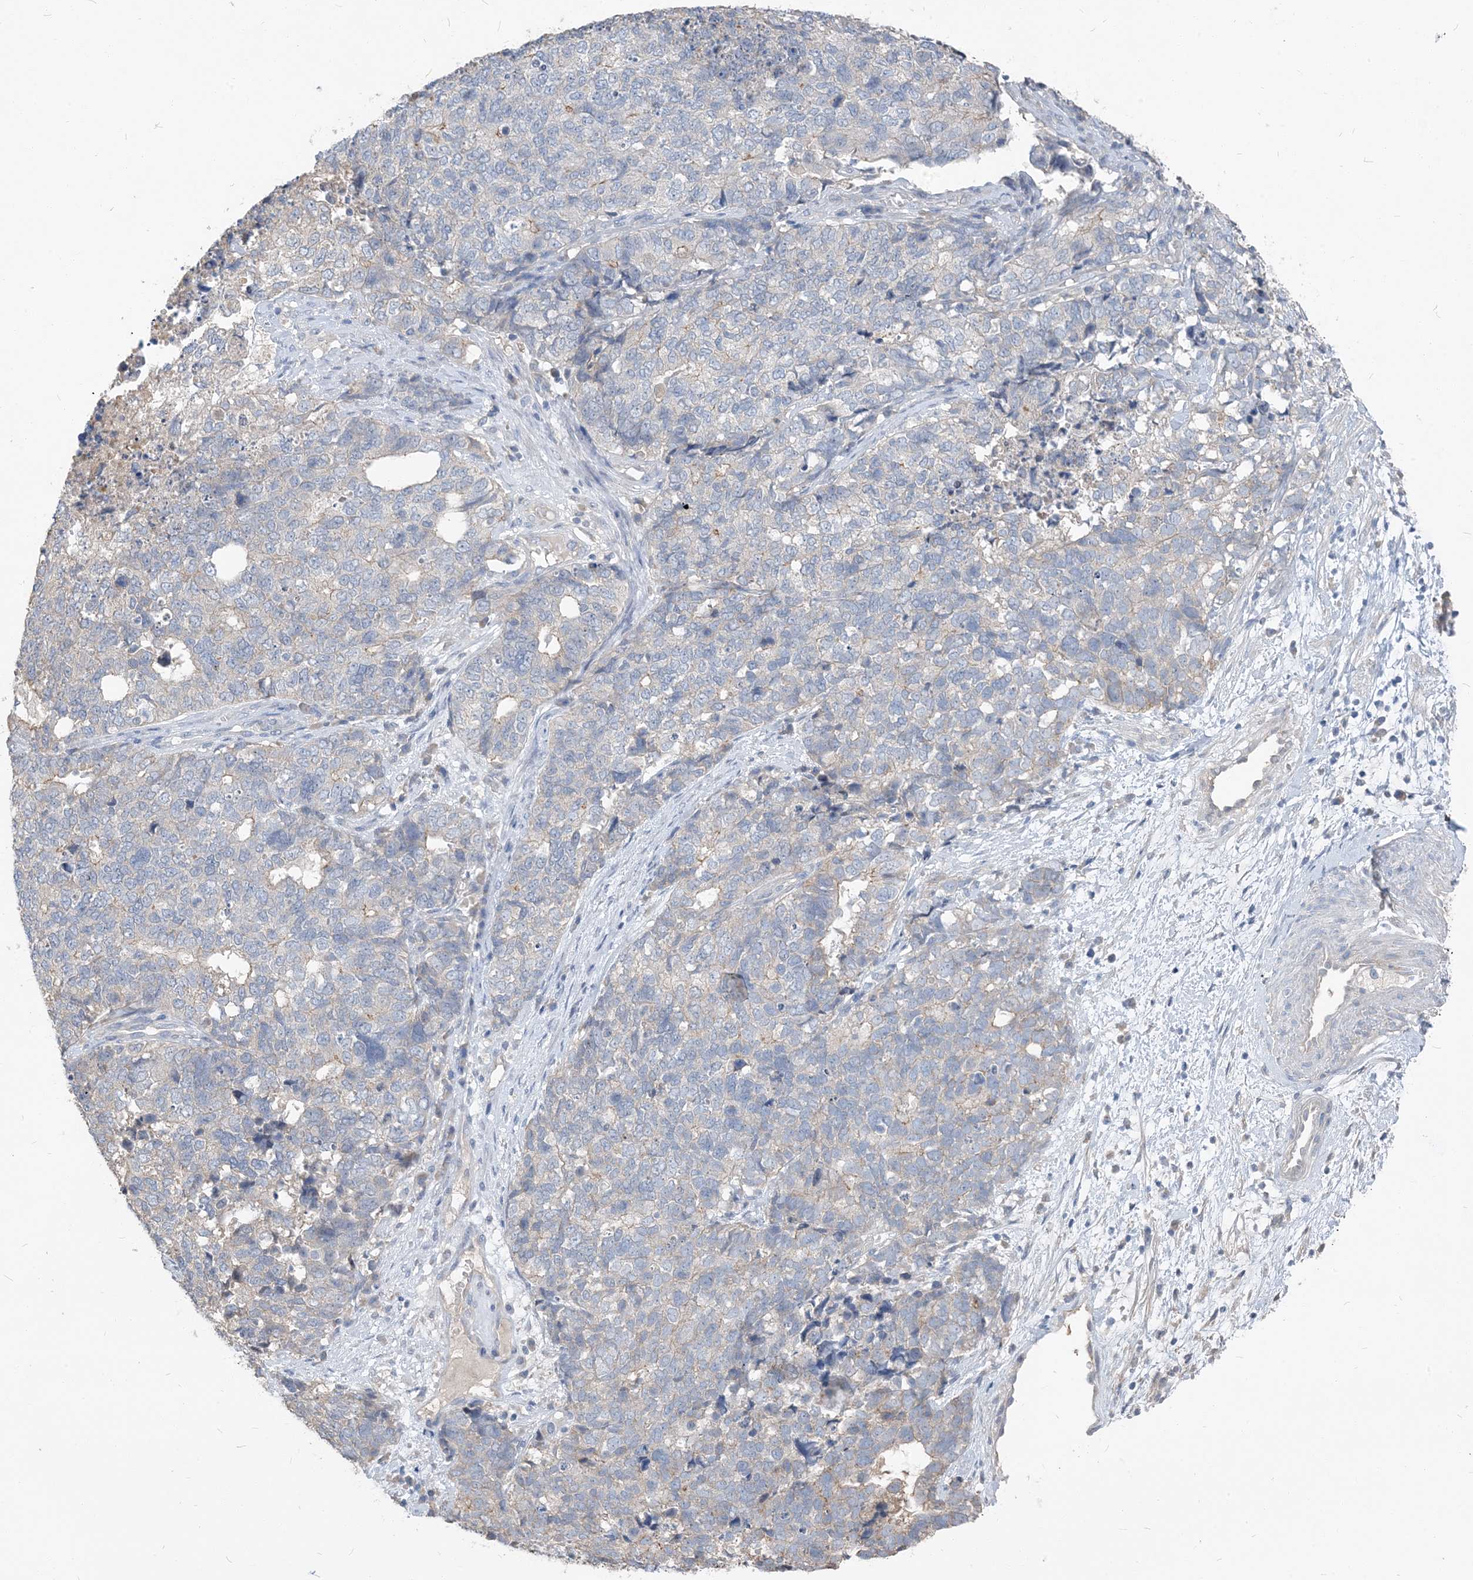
{"staining": {"intensity": "negative", "quantity": "none", "location": "none"}, "tissue": "cervical cancer", "cell_type": "Tumor cells", "image_type": "cancer", "snomed": [{"axis": "morphology", "description": "Squamous cell carcinoma, NOS"}, {"axis": "topography", "description": "Cervix"}], "caption": "High power microscopy histopathology image of an IHC image of cervical cancer (squamous cell carcinoma), revealing no significant staining in tumor cells. (Brightfield microscopy of DAB (3,3'-diaminobenzidine) immunohistochemistry (IHC) at high magnification).", "gene": "NCOA7", "patient": {"sex": "female", "age": 63}}